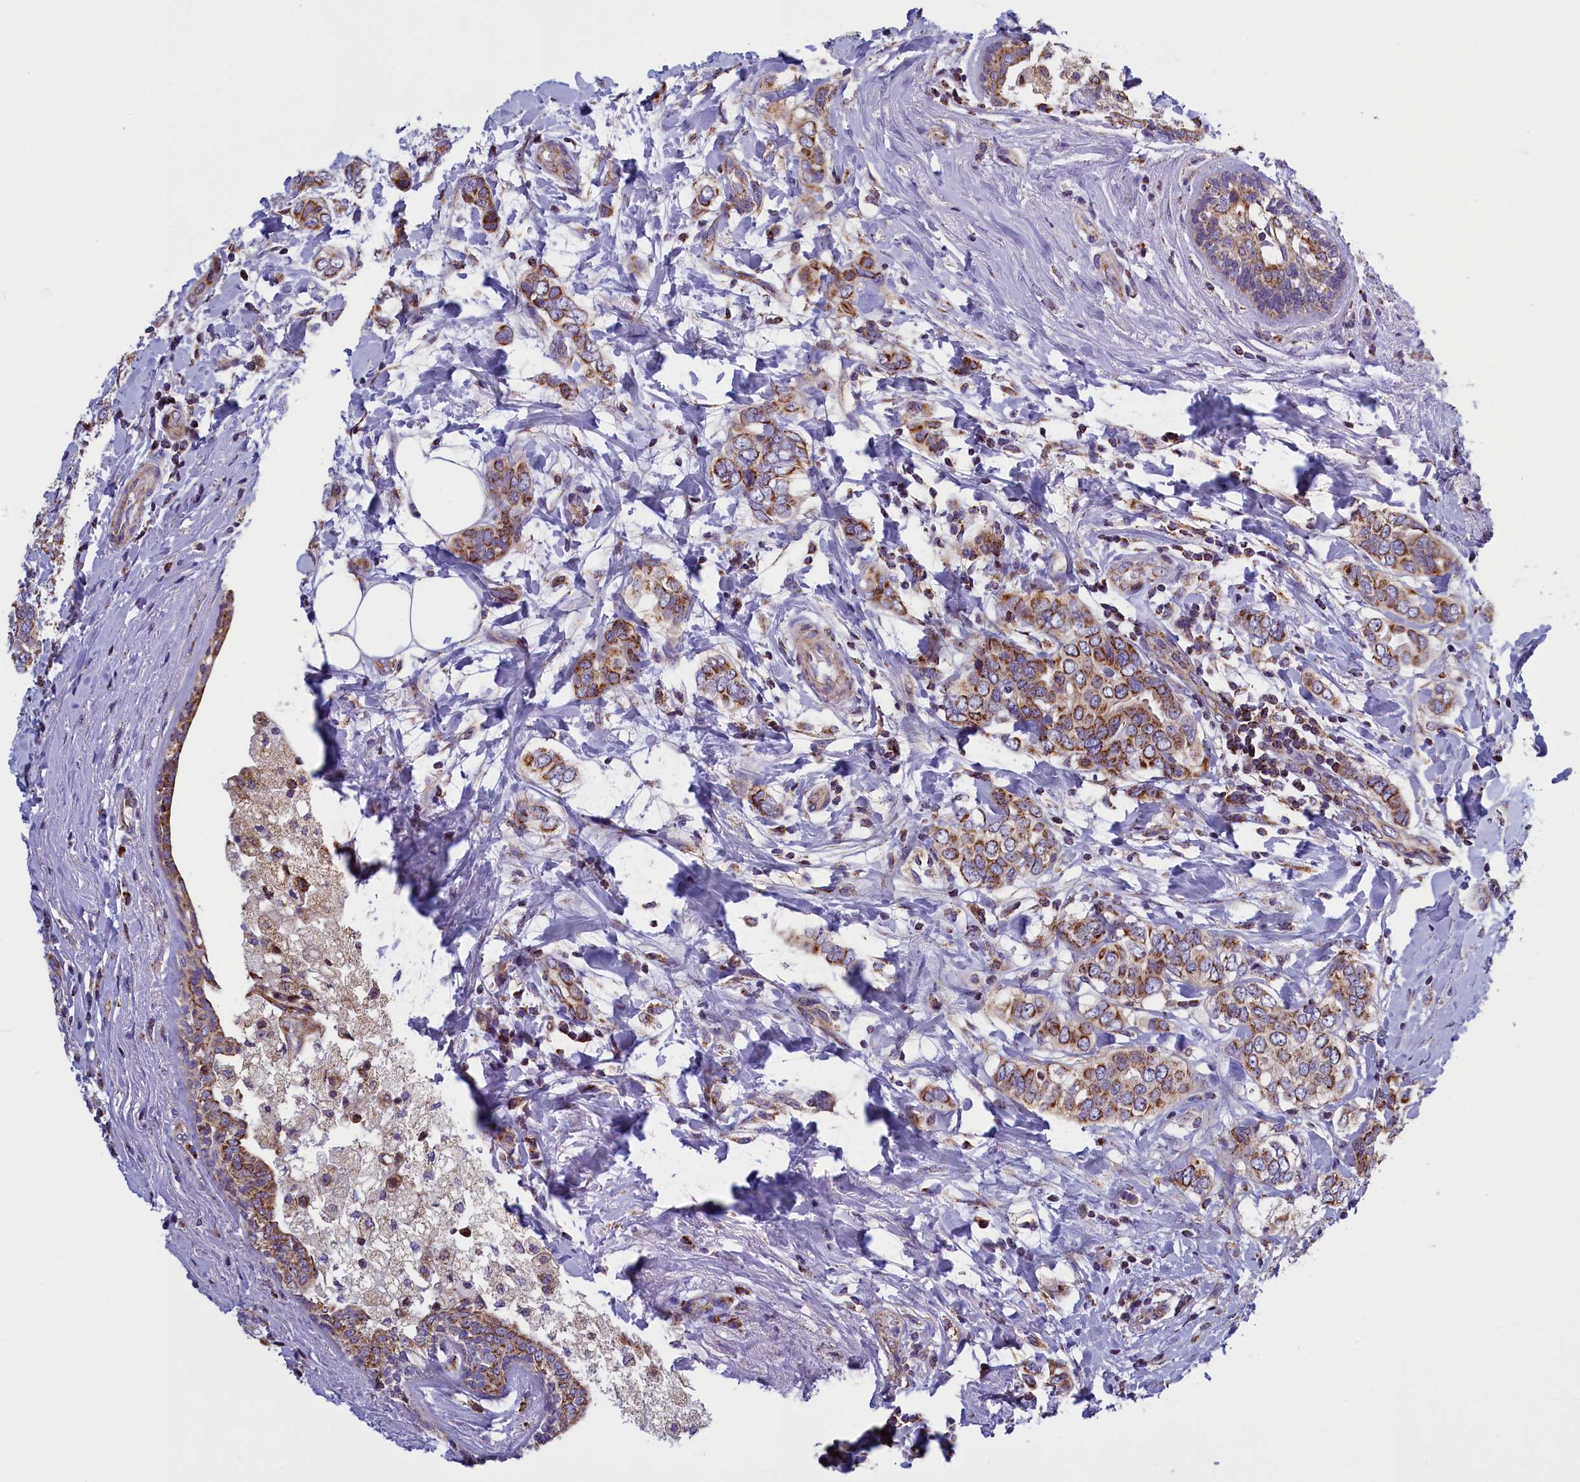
{"staining": {"intensity": "moderate", "quantity": ">75%", "location": "cytoplasmic/membranous"}, "tissue": "breast cancer", "cell_type": "Tumor cells", "image_type": "cancer", "snomed": [{"axis": "morphology", "description": "Lobular carcinoma"}, {"axis": "topography", "description": "Breast"}], "caption": "Breast cancer tissue demonstrates moderate cytoplasmic/membranous staining in approximately >75% of tumor cells", "gene": "IFT122", "patient": {"sex": "female", "age": 51}}